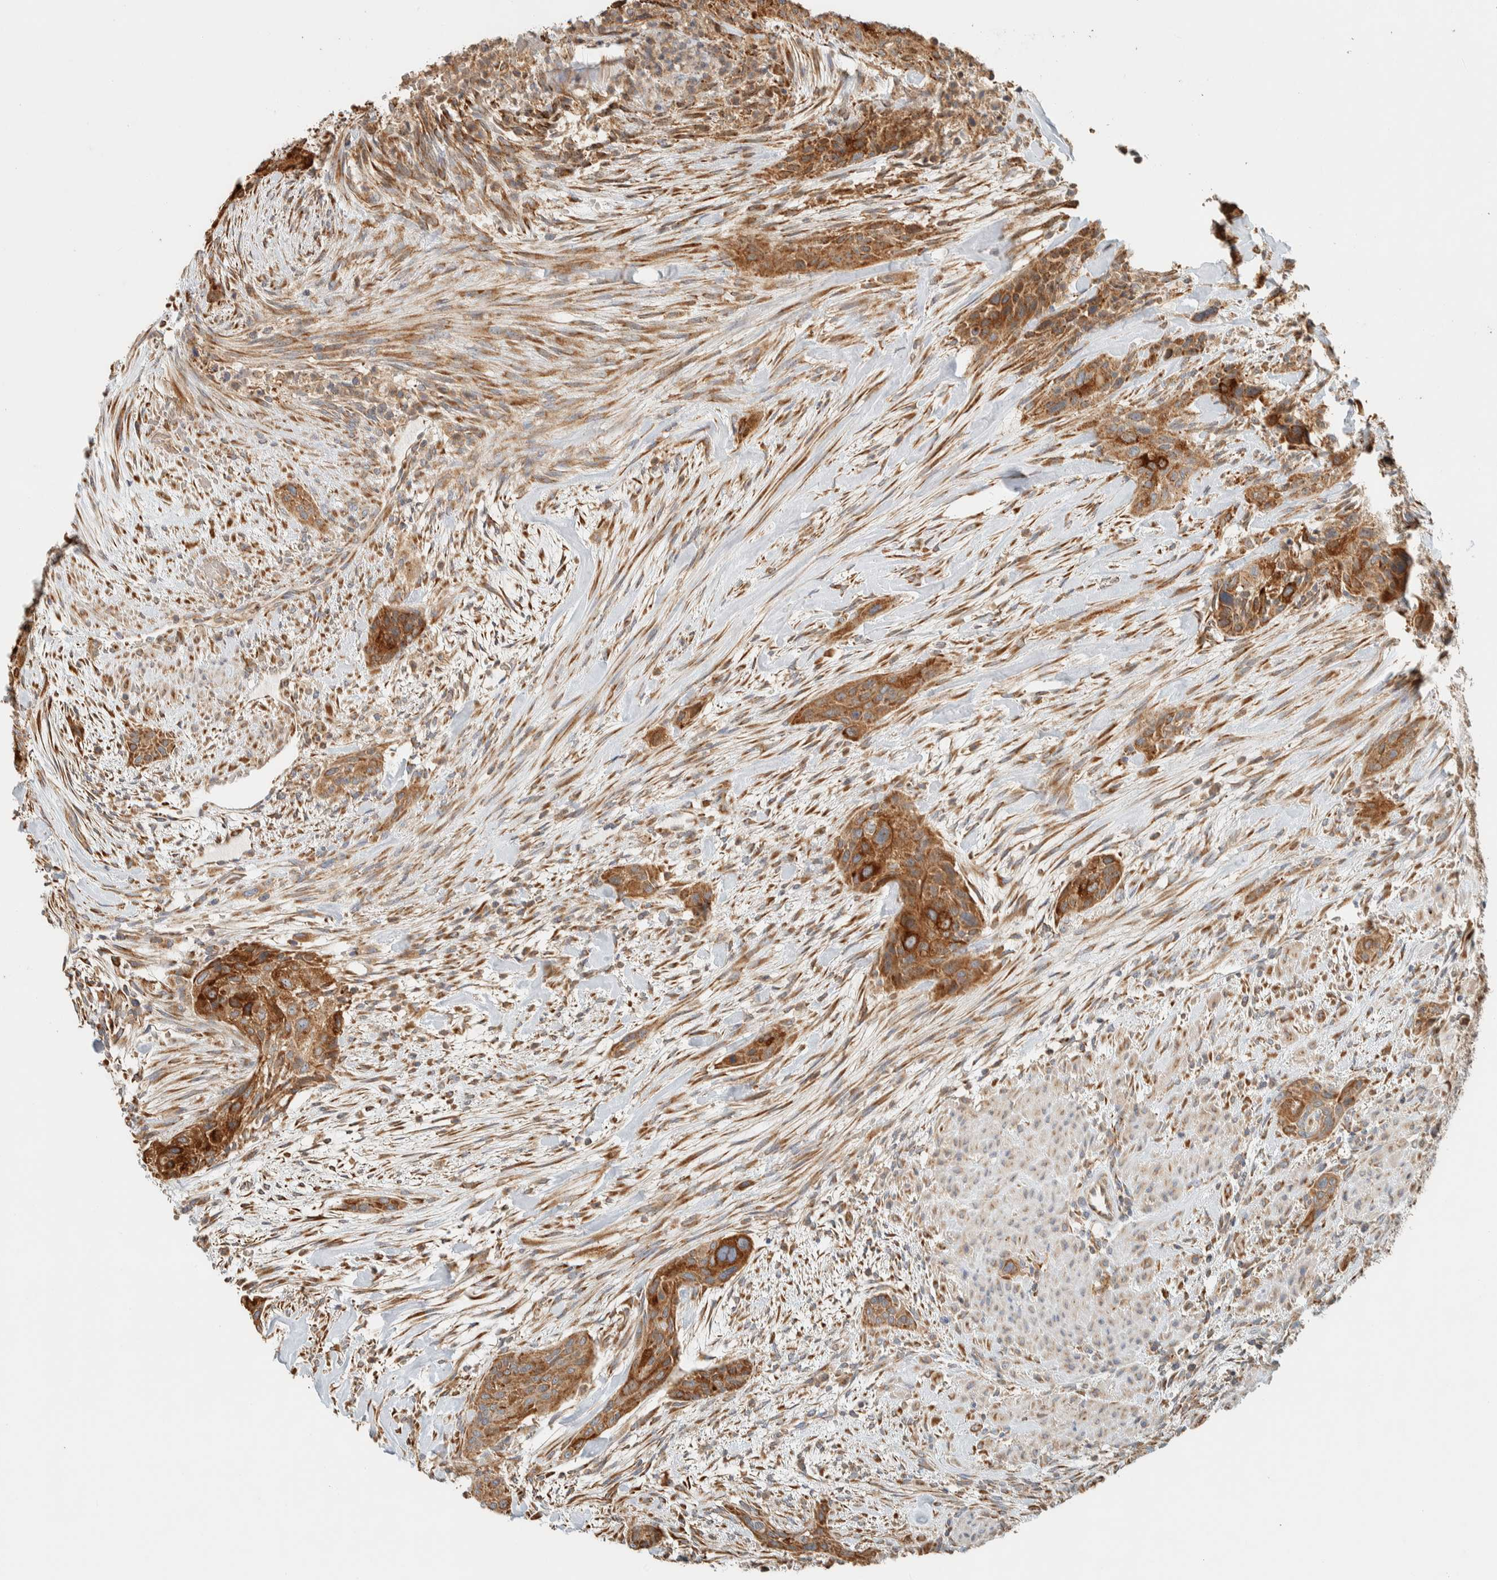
{"staining": {"intensity": "strong", "quantity": ">75%", "location": "cytoplasmic/membranous"}, "tissue": "urothelial cancer", "cell_type": "Tumor cells", "image_type": "cancer", "snomed": [{"axis": "morphology", "description": "Urothelial carcinoma, High grade"}, {"axis": "topography", "description": "Urinary bladder"}], "caption": "Immunohistochemical staining of high-grade urothelial carcinoma demonstrates high levels of strong cytoplasmic/membranous expression in approximately >75% of tumor cells.", "gene": "RAB11FIP1", "patient": {"sex": "male", "age": 35}}